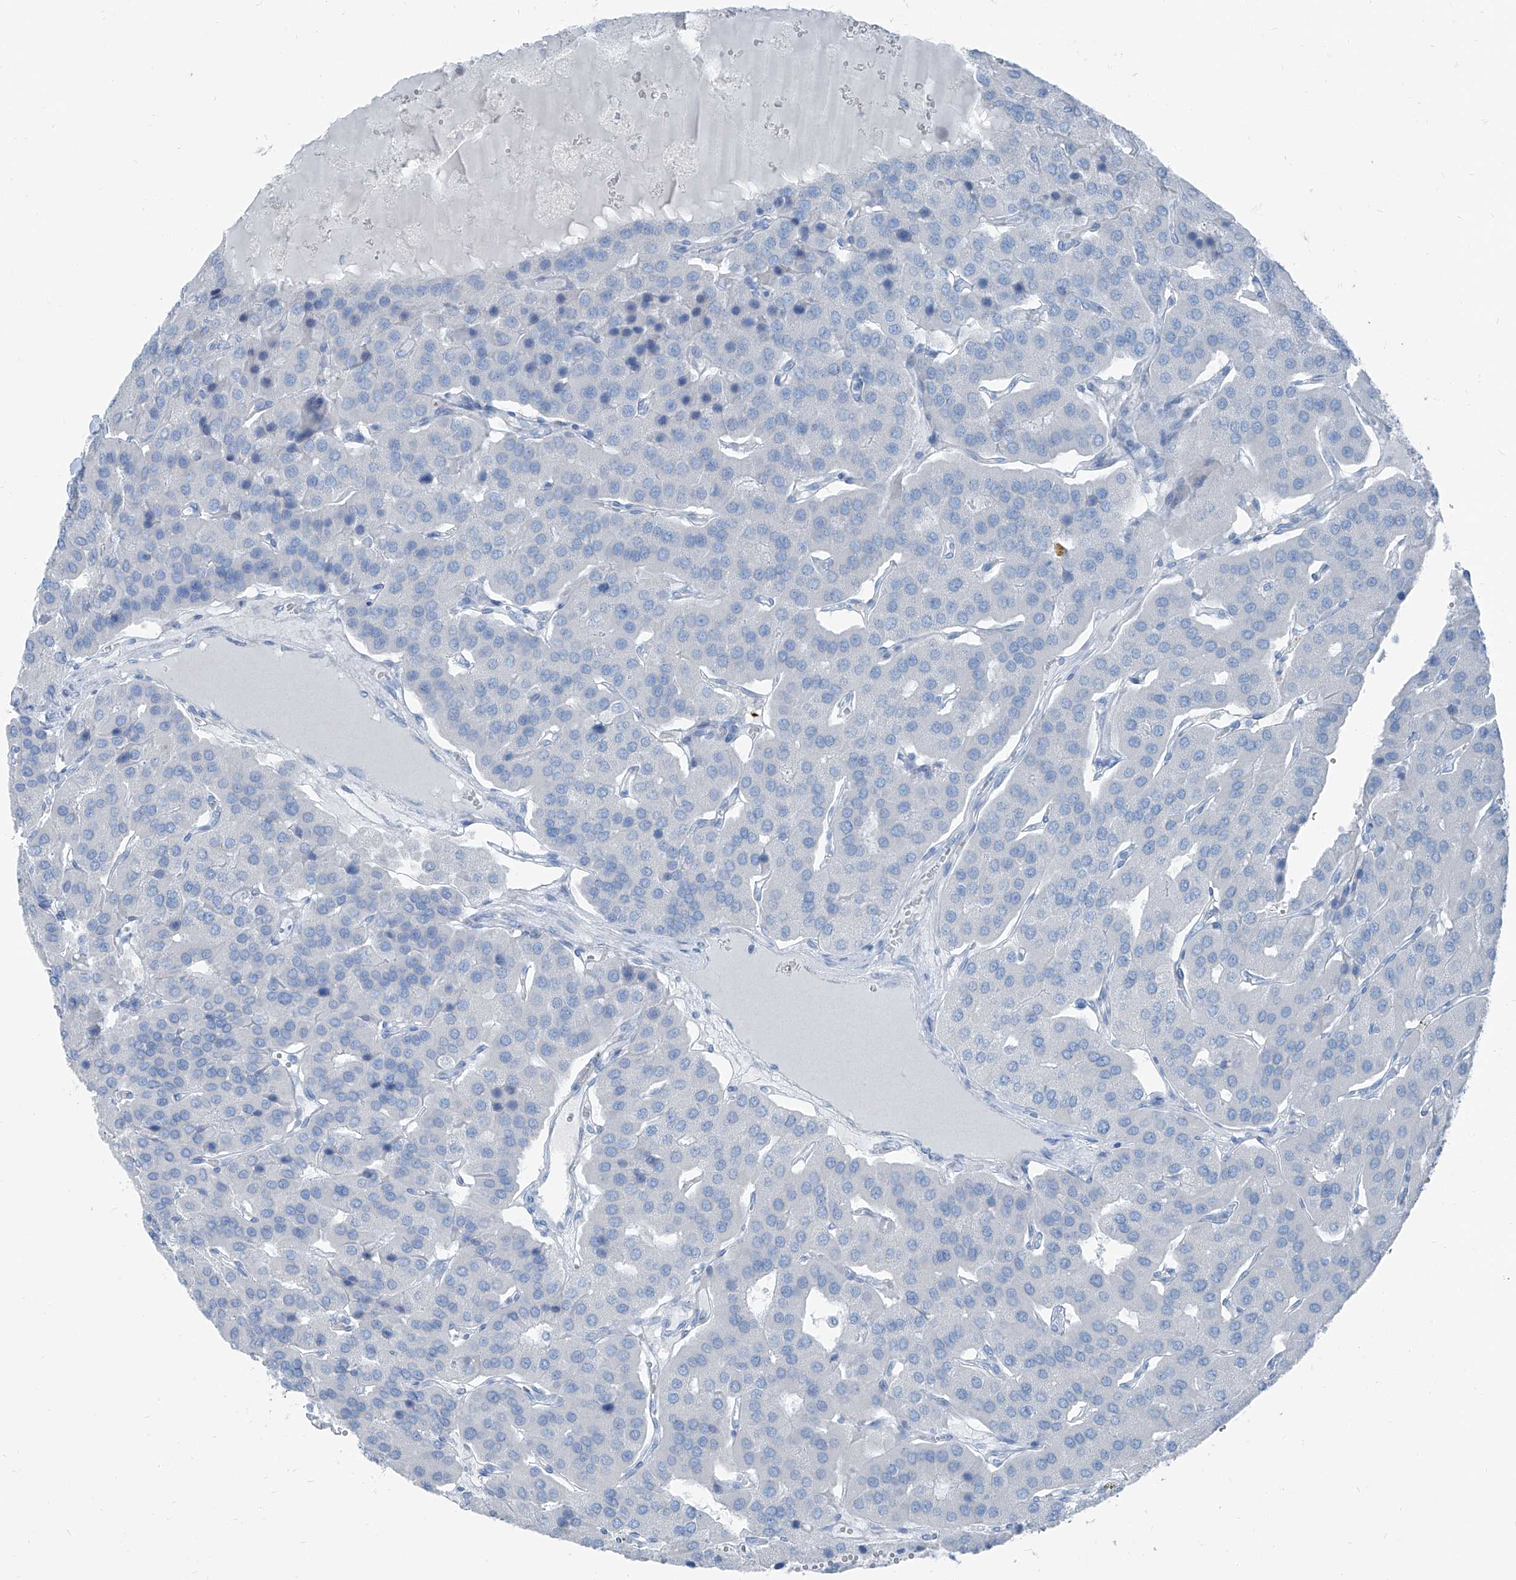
{"staining": {"intensity": "negative", "quantity": "none", "location": "none"}, "tissue": "parathyroid gland", "cell_type": "Glandular cells", "image_type": "normal", "snomed": [{"axis": "morphology", "description": "Normal tissue, NOS"}, {"axis": "morphology", "description": "Adenoma, NOS"}, {"axis": "topography", "description": "Parathyroid gland"}], "caption": "The histopathology image demonstrates no significant staining in glandular cells of parathyroid gland.", "gene": "RGN", "patient": {"sex": "female", "age": 86}}